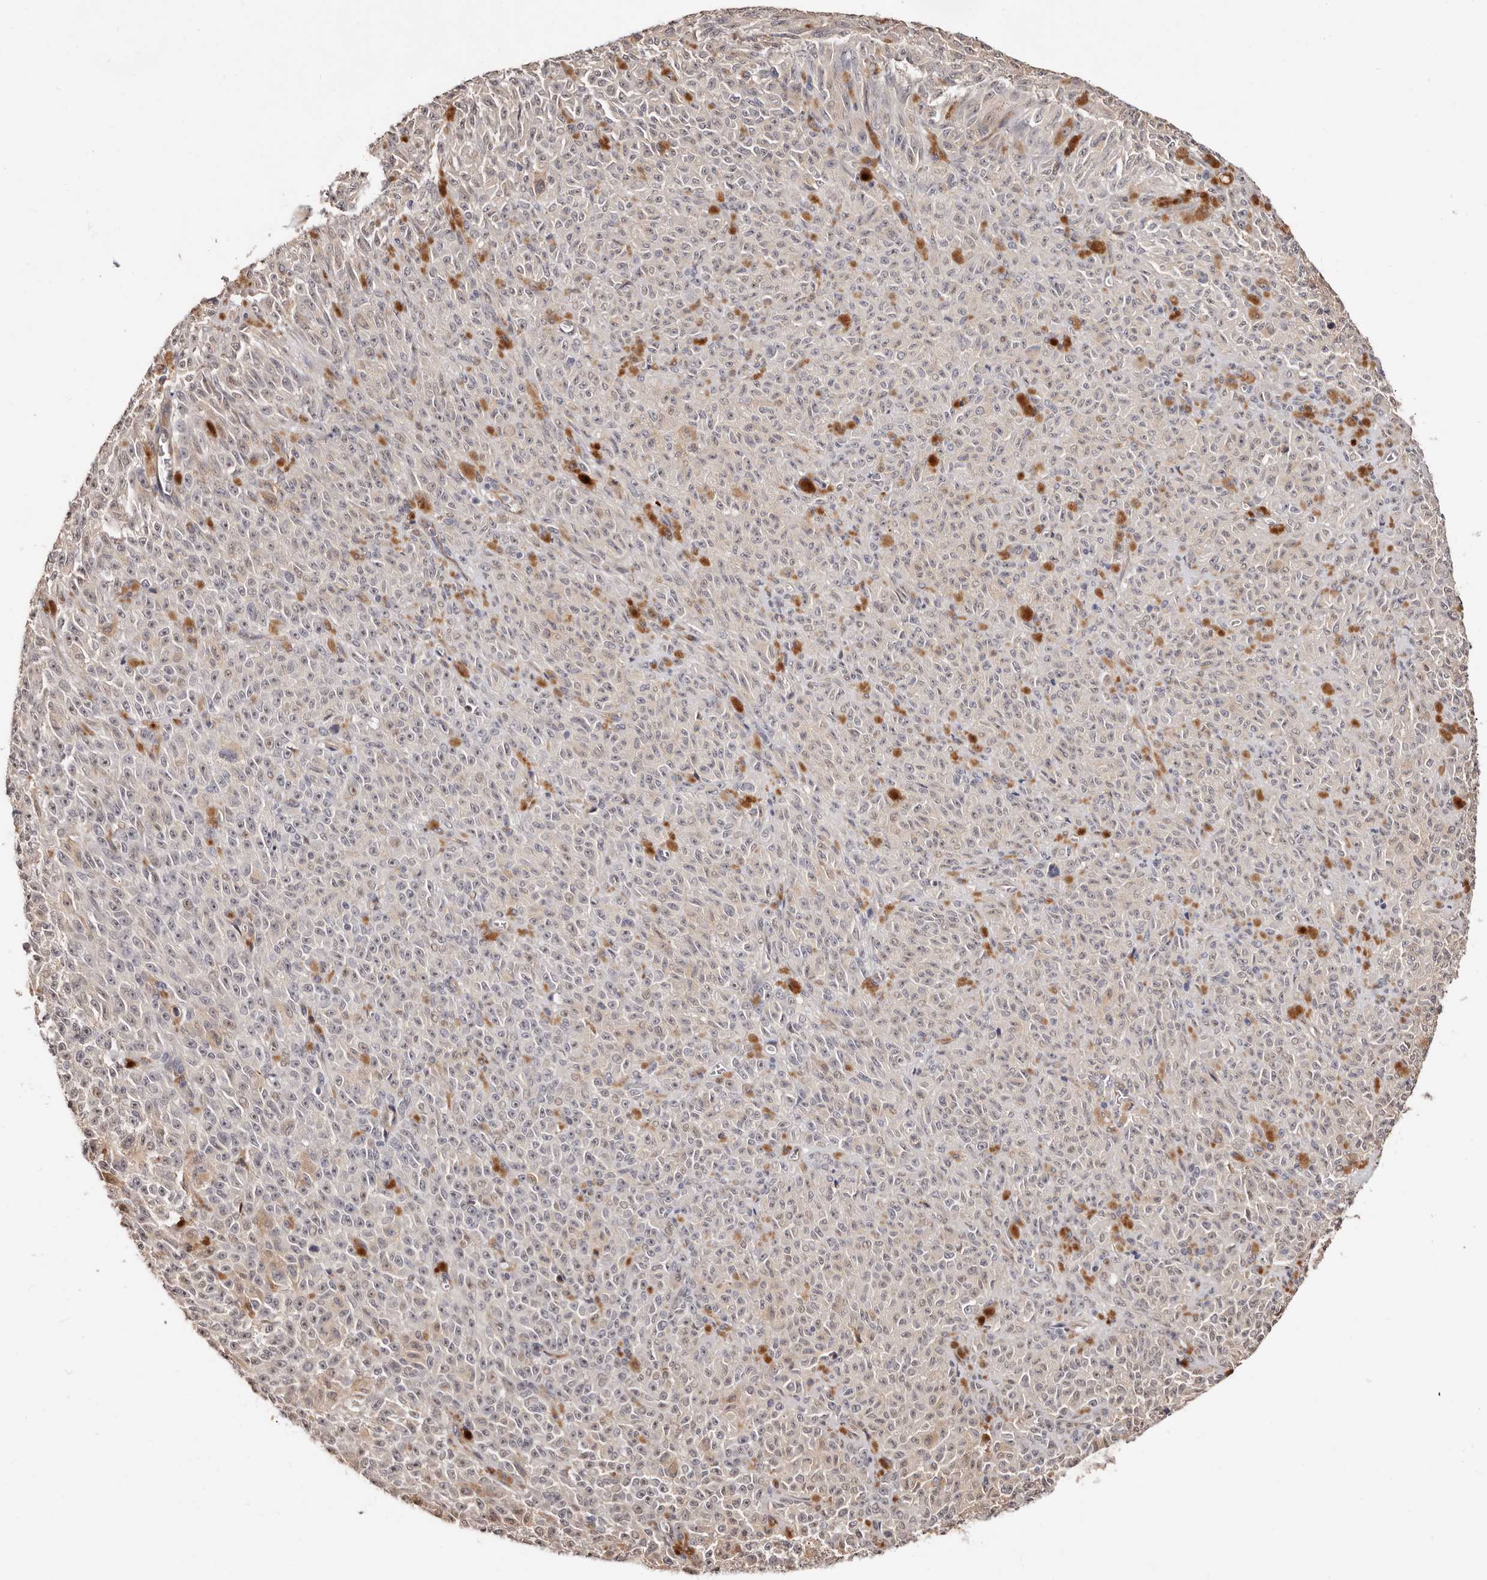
{"staining": {"intensity": "weak", "quantity": "25%-75%", "location": "cytoplasmic/membranous,nuclear"}, "tissue": "melanoma", "cell_type": "Tumor cells", "image_type": "cancer", "snomed": [{"axis": "morphology", "description": "Malignant melanoma, NOS"}, {"axis": "topography", "description": "Skin"}], "caption": "A micrograph showing weak cytoplasmic/membranous and nuclear expression in approximately 25%-75% of tumor cells in malignant melanoma, as visualized by brown immunohistochemical staining.", "gene": "TRIP13", "patient": {"sex": "female", "age": 82}}